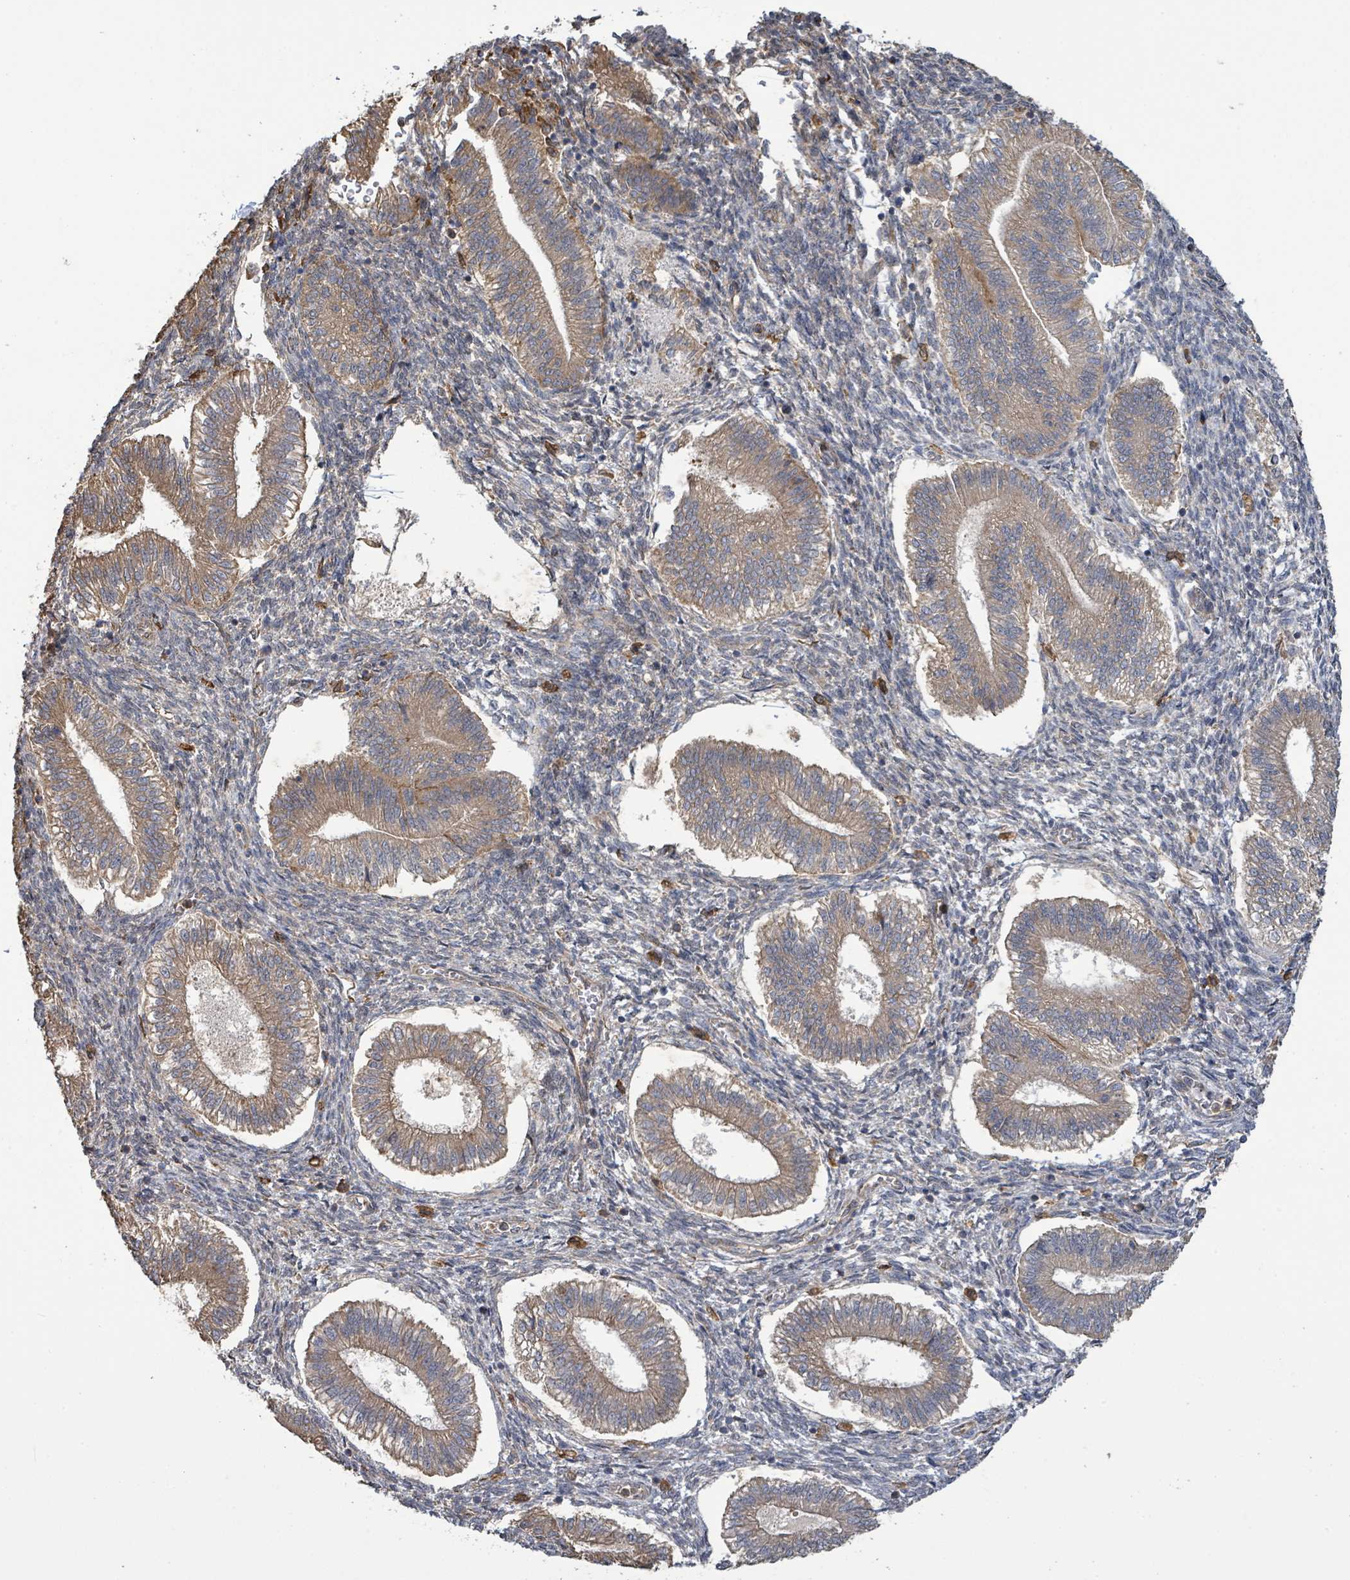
{"staining": {"intensity": "negative", "quantity": "none", "location": "none"}, "tissue": "endometrium", "cell_type": "Cells in endometrial stroma", "image_type": "normal", "snomed": [{"axis": "morphology", "description": "Normal tissue, NOS"}, {"axis": "topography", "description": "Endometrium"}], "caption": "There is no significant staining in cells in endometrial stroma of endometrium.", "gene": "ARPIN", "patient": {"sex": "female", "age": 25}}